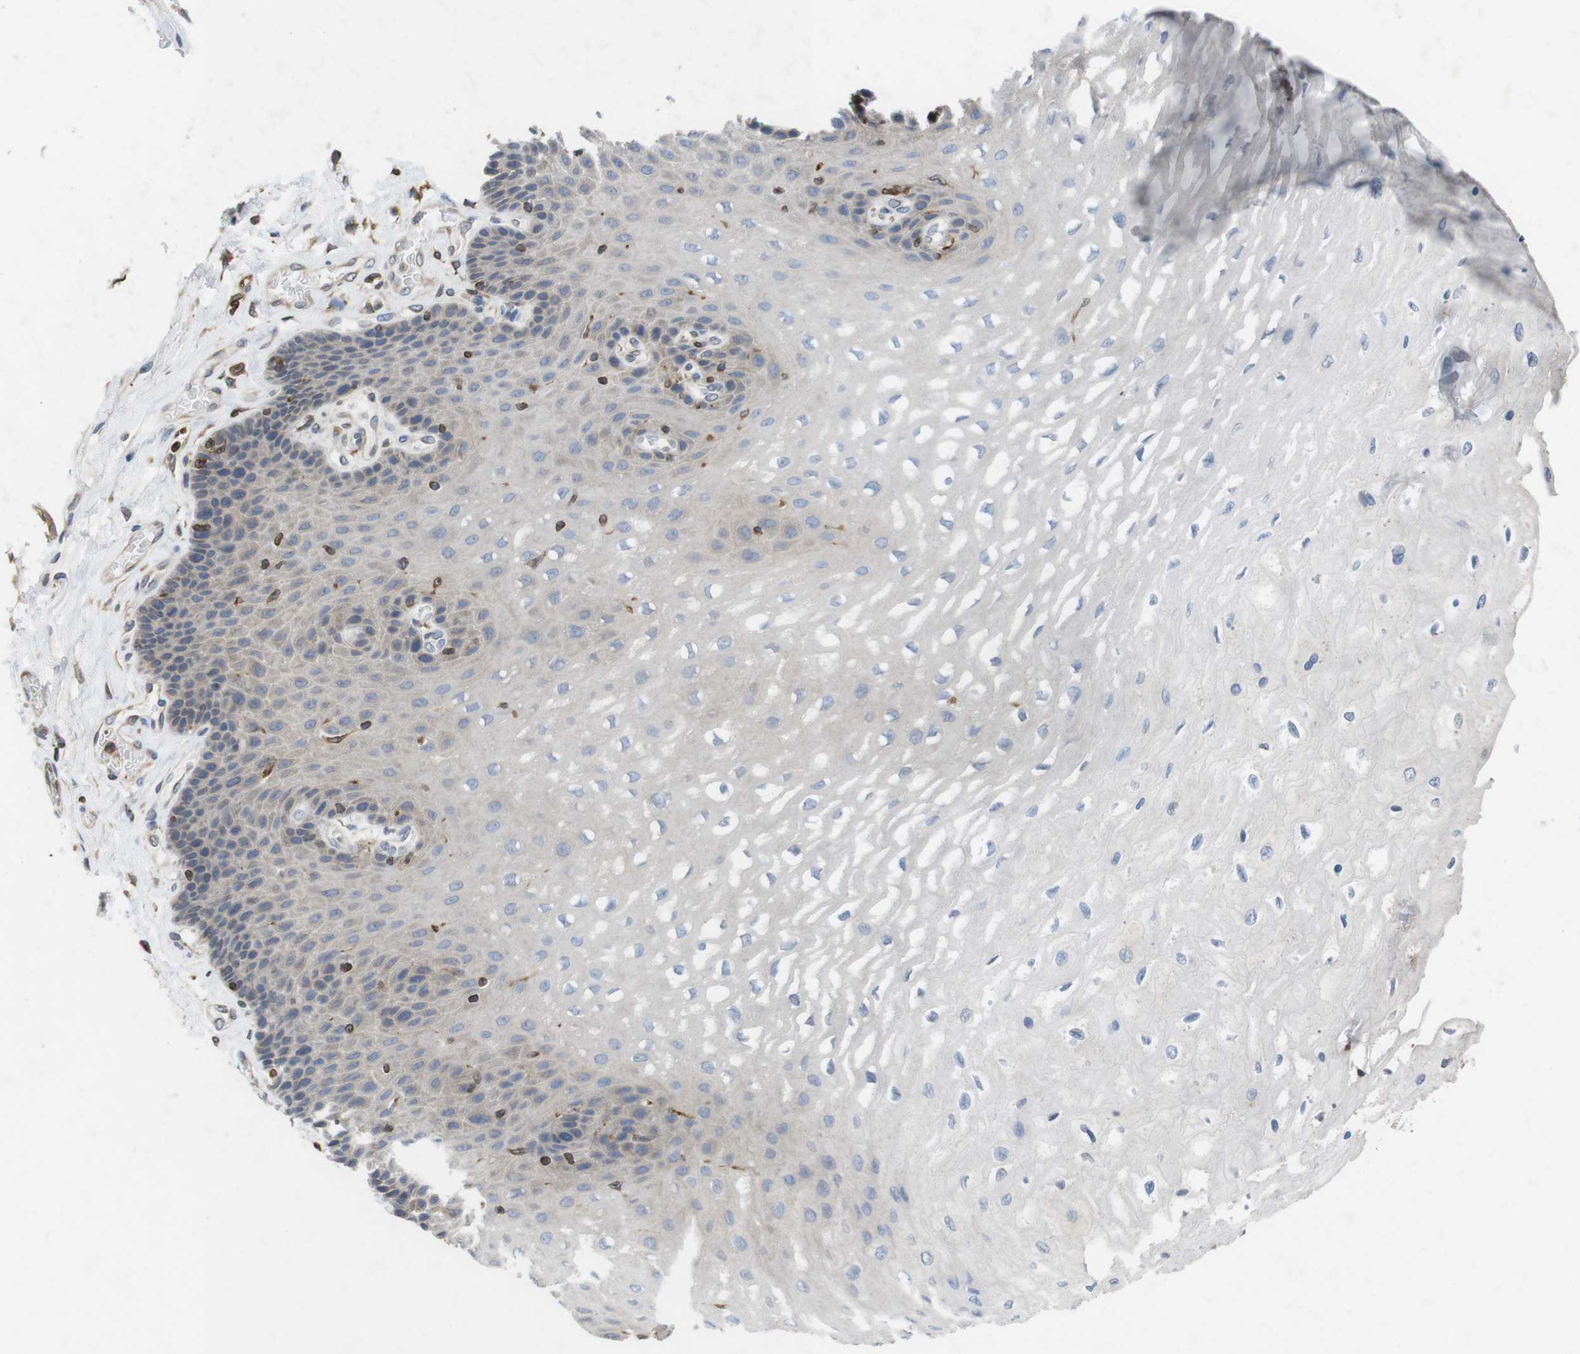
{"staining": {"intensity": "weak", "quantity": "<25%", "location": "cytoplasmic/membranous"}, "tissue": "esophagus", "cell_type": "Squamous epithelial cells", "image_type": "normal", "snomed": [{"axis": "morphology", "description": "Normal tissue, NOS"}, {"axis": "topography", "description": "Esophagus"}], "caption": "Immunohistochemistry (IHC) micrograph of unremarkable esophagus stained for a protein (brown), which displays no expression in squamous epithelial cells.", "gene": "ARL6IP5", "patient": {"sex": "female", "age": 72}}